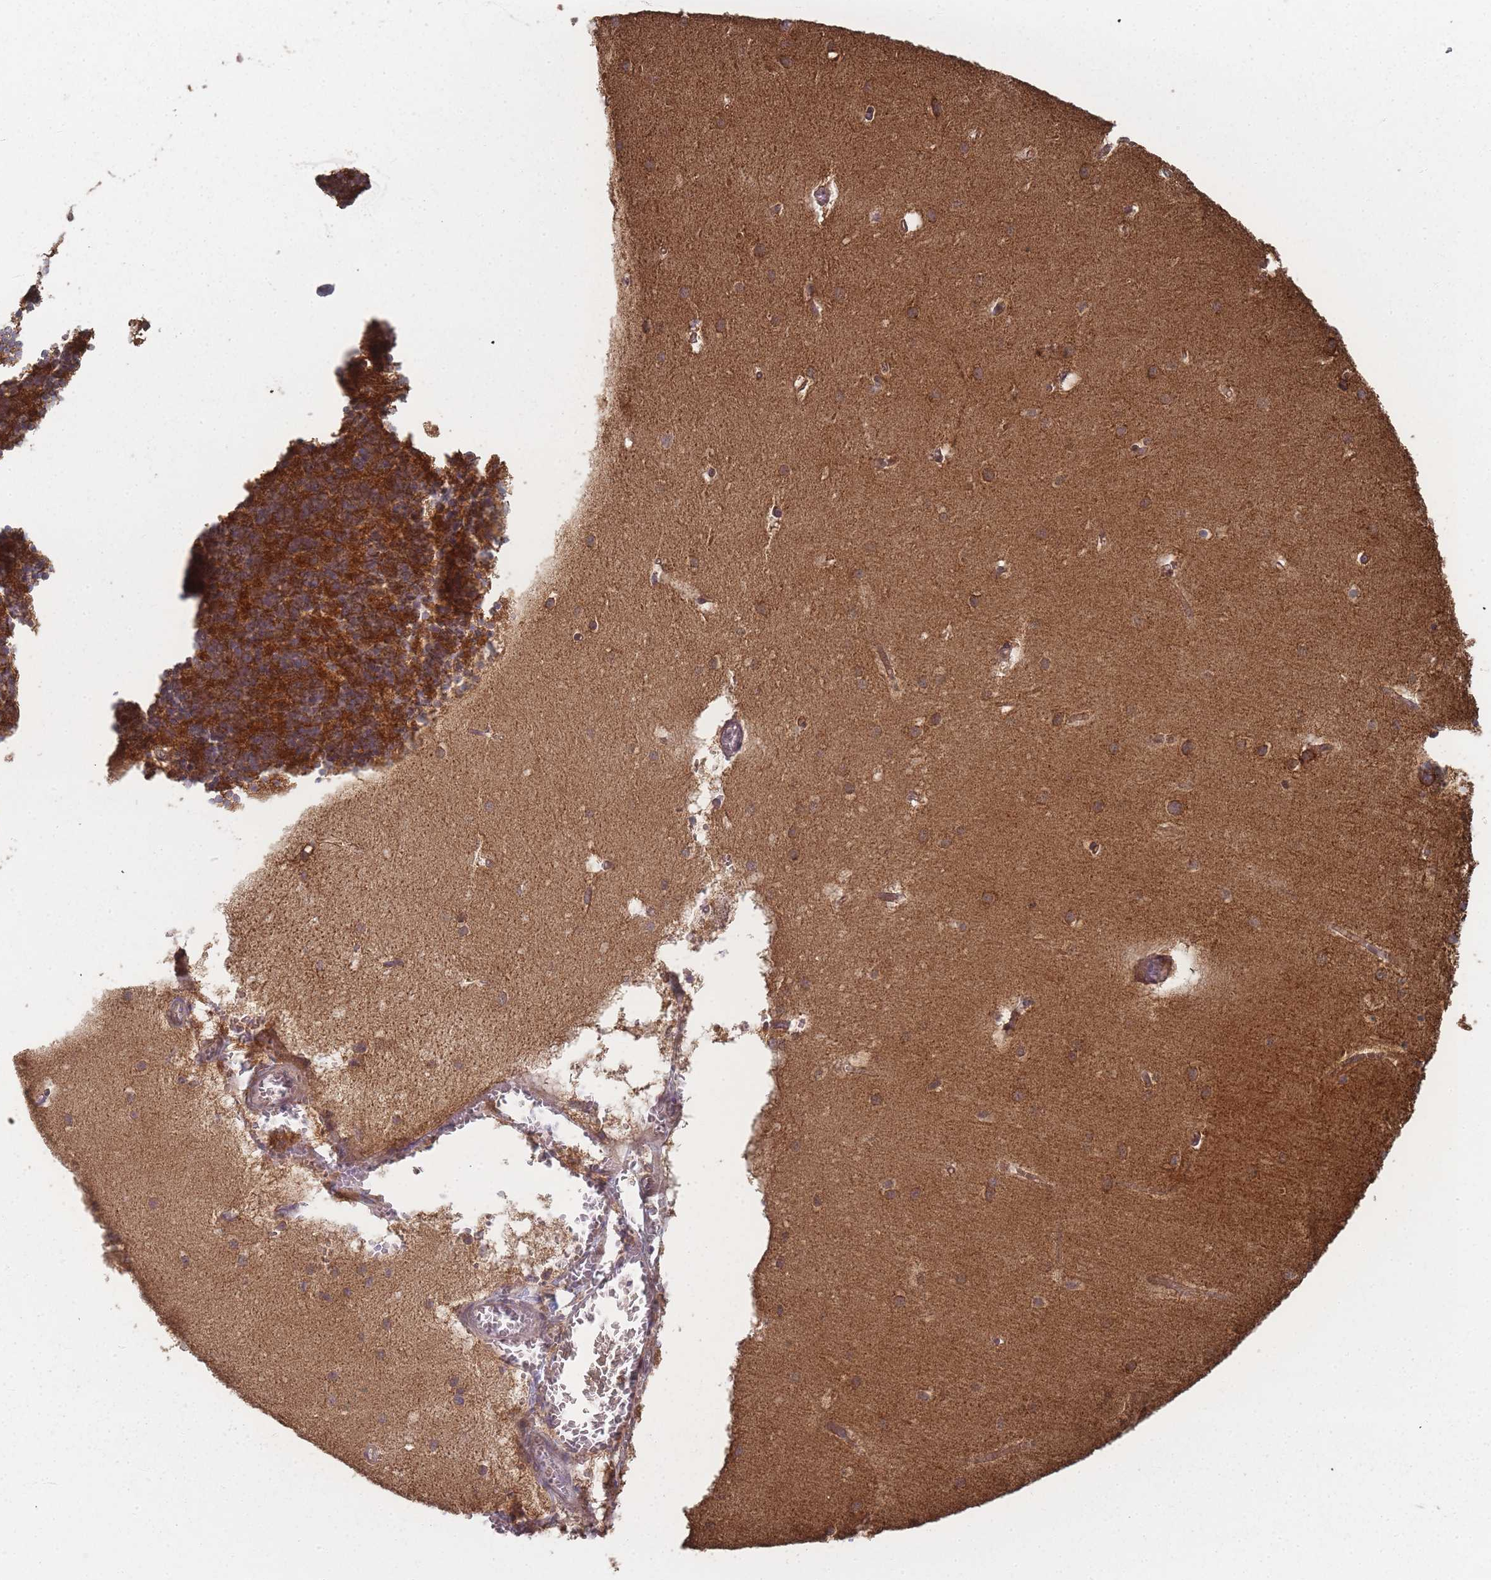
{"staining": {"intensity": "strong", "quantity": ">75%", "location": "cytoplasmic/membranous"}, "tissue": "cerebellum", "cell_type": "Cells in granular layer", "image_type": "normal", "snomed": [{"axis": "morphology", "description": "Normal tissue, NOS"}, {"axis": "topography", "description": "Cerebellum"}], "caption": "Cerebellum stained for a protein (brown) displays strong cytoplasmic/membranous positive positivity in approximately >75% of cells in granular layer.", "gene": "PSMB3", "patient": {"sex": "male", "age": 54}}